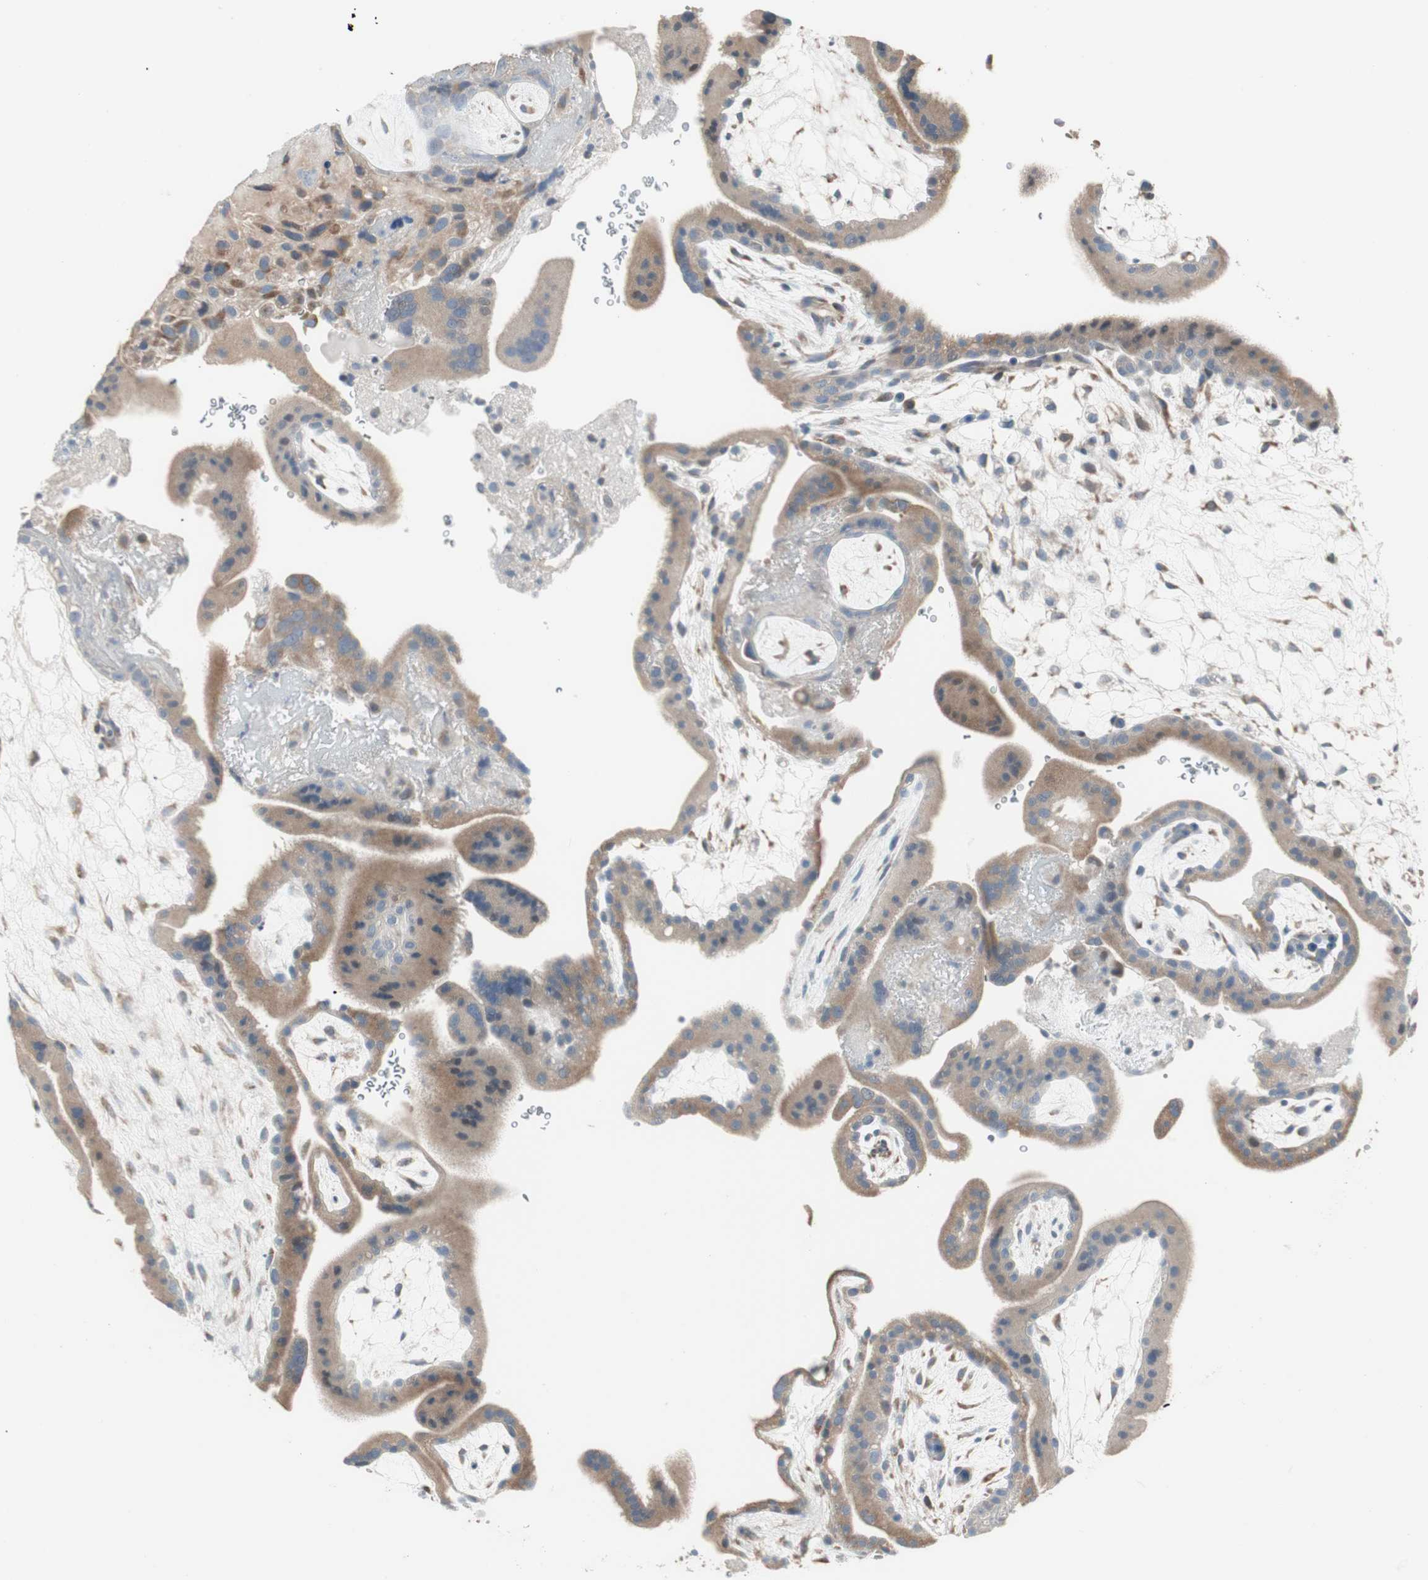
{"staining": {"intensity": "moderate", "quantity": ">75%", "location": "cytoplasmic/membranous"}, "tissue": "placenta", "cell_type": "Trophoblastic cells", "image_type": "normal", "snomed": [{"axis": "morphology", "description": "Normal tissue, NOS"}, {"axis": "topography", "description": "Placenta"}], "caption": "An image of human placenta stained for a protein reveals moderate cytoplasmic/membranous brown staining in trophoblastic cells.", "gene": "PDZK1", "patient": {"sex": "female", "age": 19}}